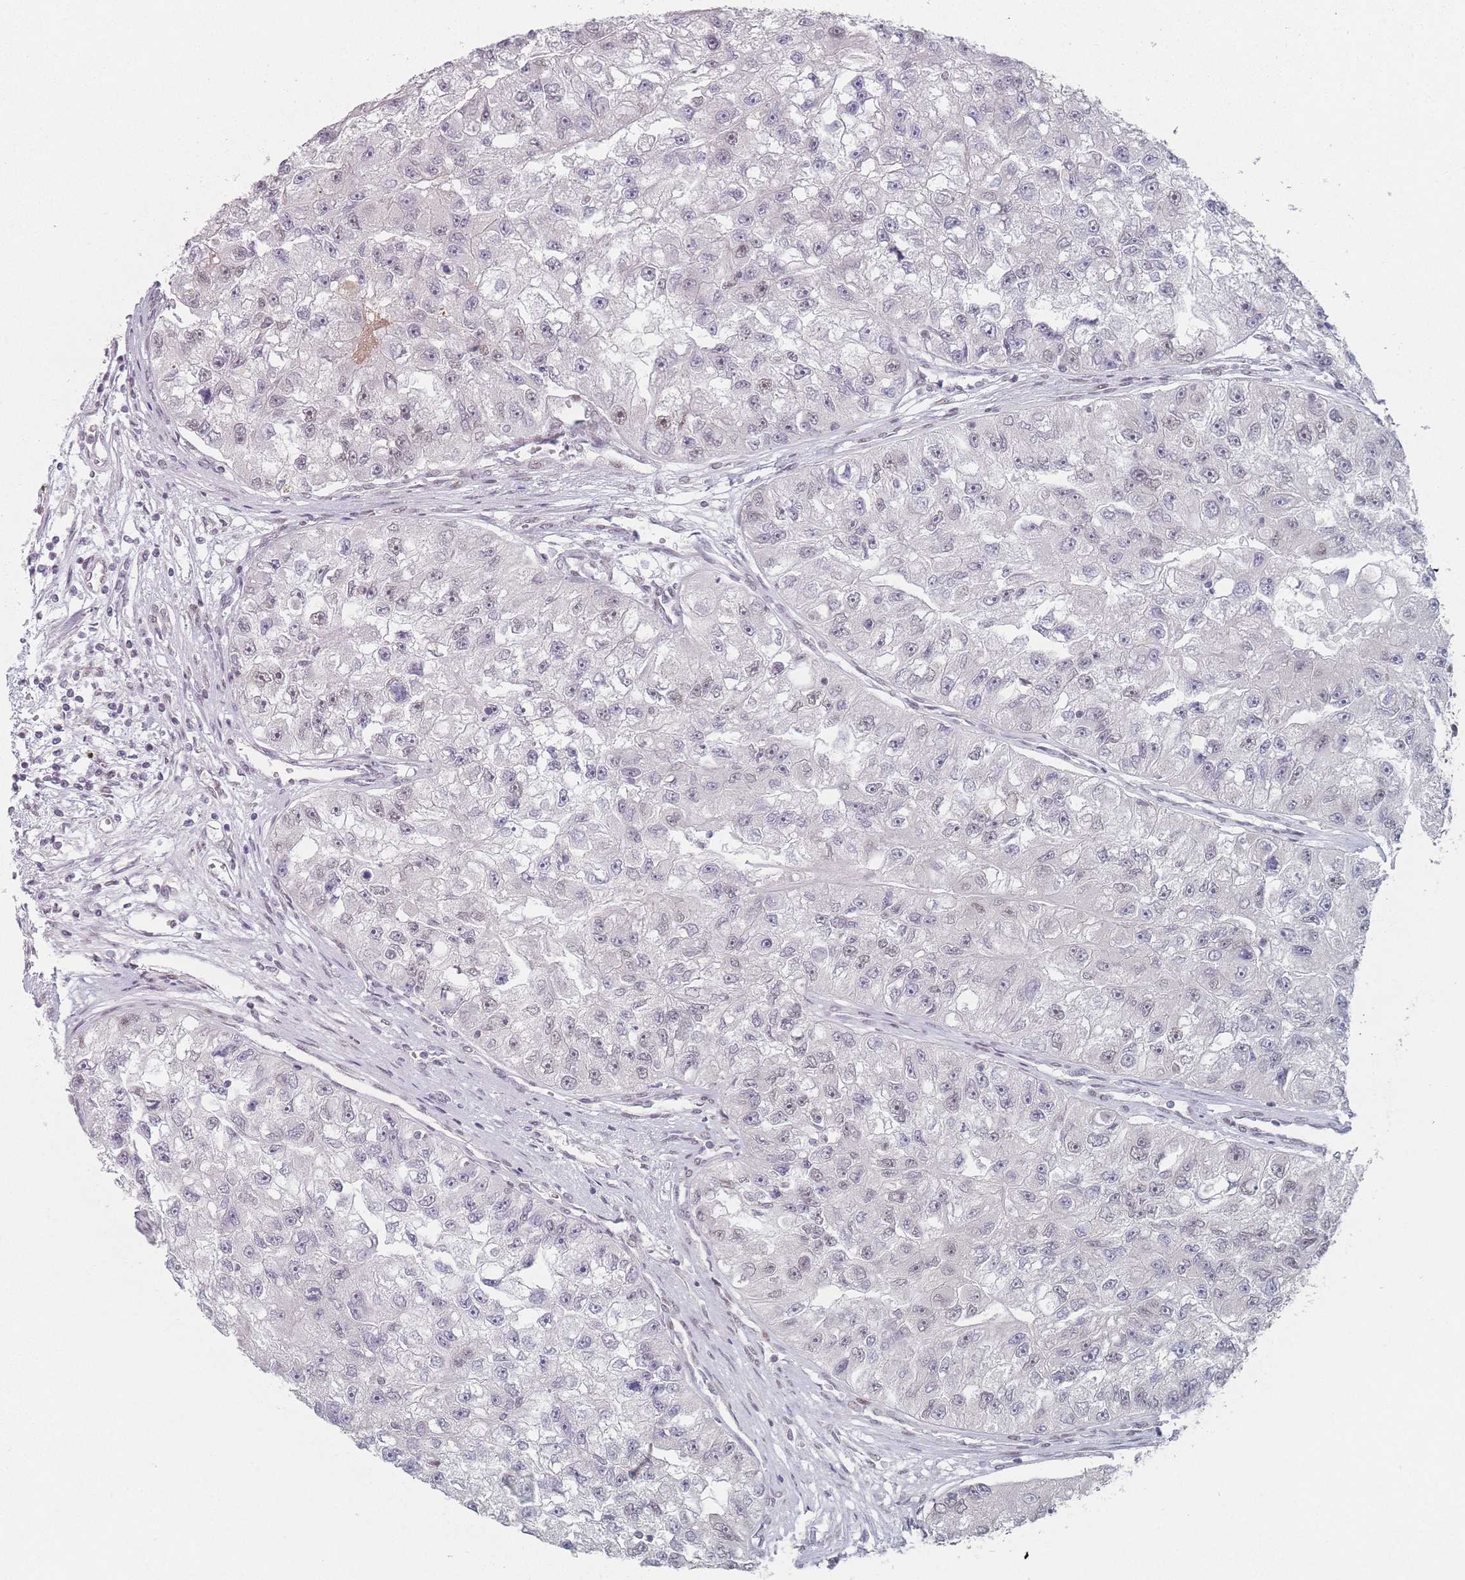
{"staining": {"intensity": "negative", "quantity": "none", "location": "none"}, "tissue": "renal cancer", "cell_type": "Tumor cells", "image_type": "cancer", "snomed": [{"axis": "morphology", "description": "Adenocarcinoma, NOS"}, {"axis": "topography", "description": "Kidney"}], "caption": "Immunohistochemistry histopathology image of neoplastic tissue: renal adenocarcinoma stained with DAB (3,3'-diaminobenzidine) displays no significant protein expression in tumor cells. Nuclei are stained in blue.", "gene": "ZC3H14", "patient": {"sex": "male", "age": 63}}